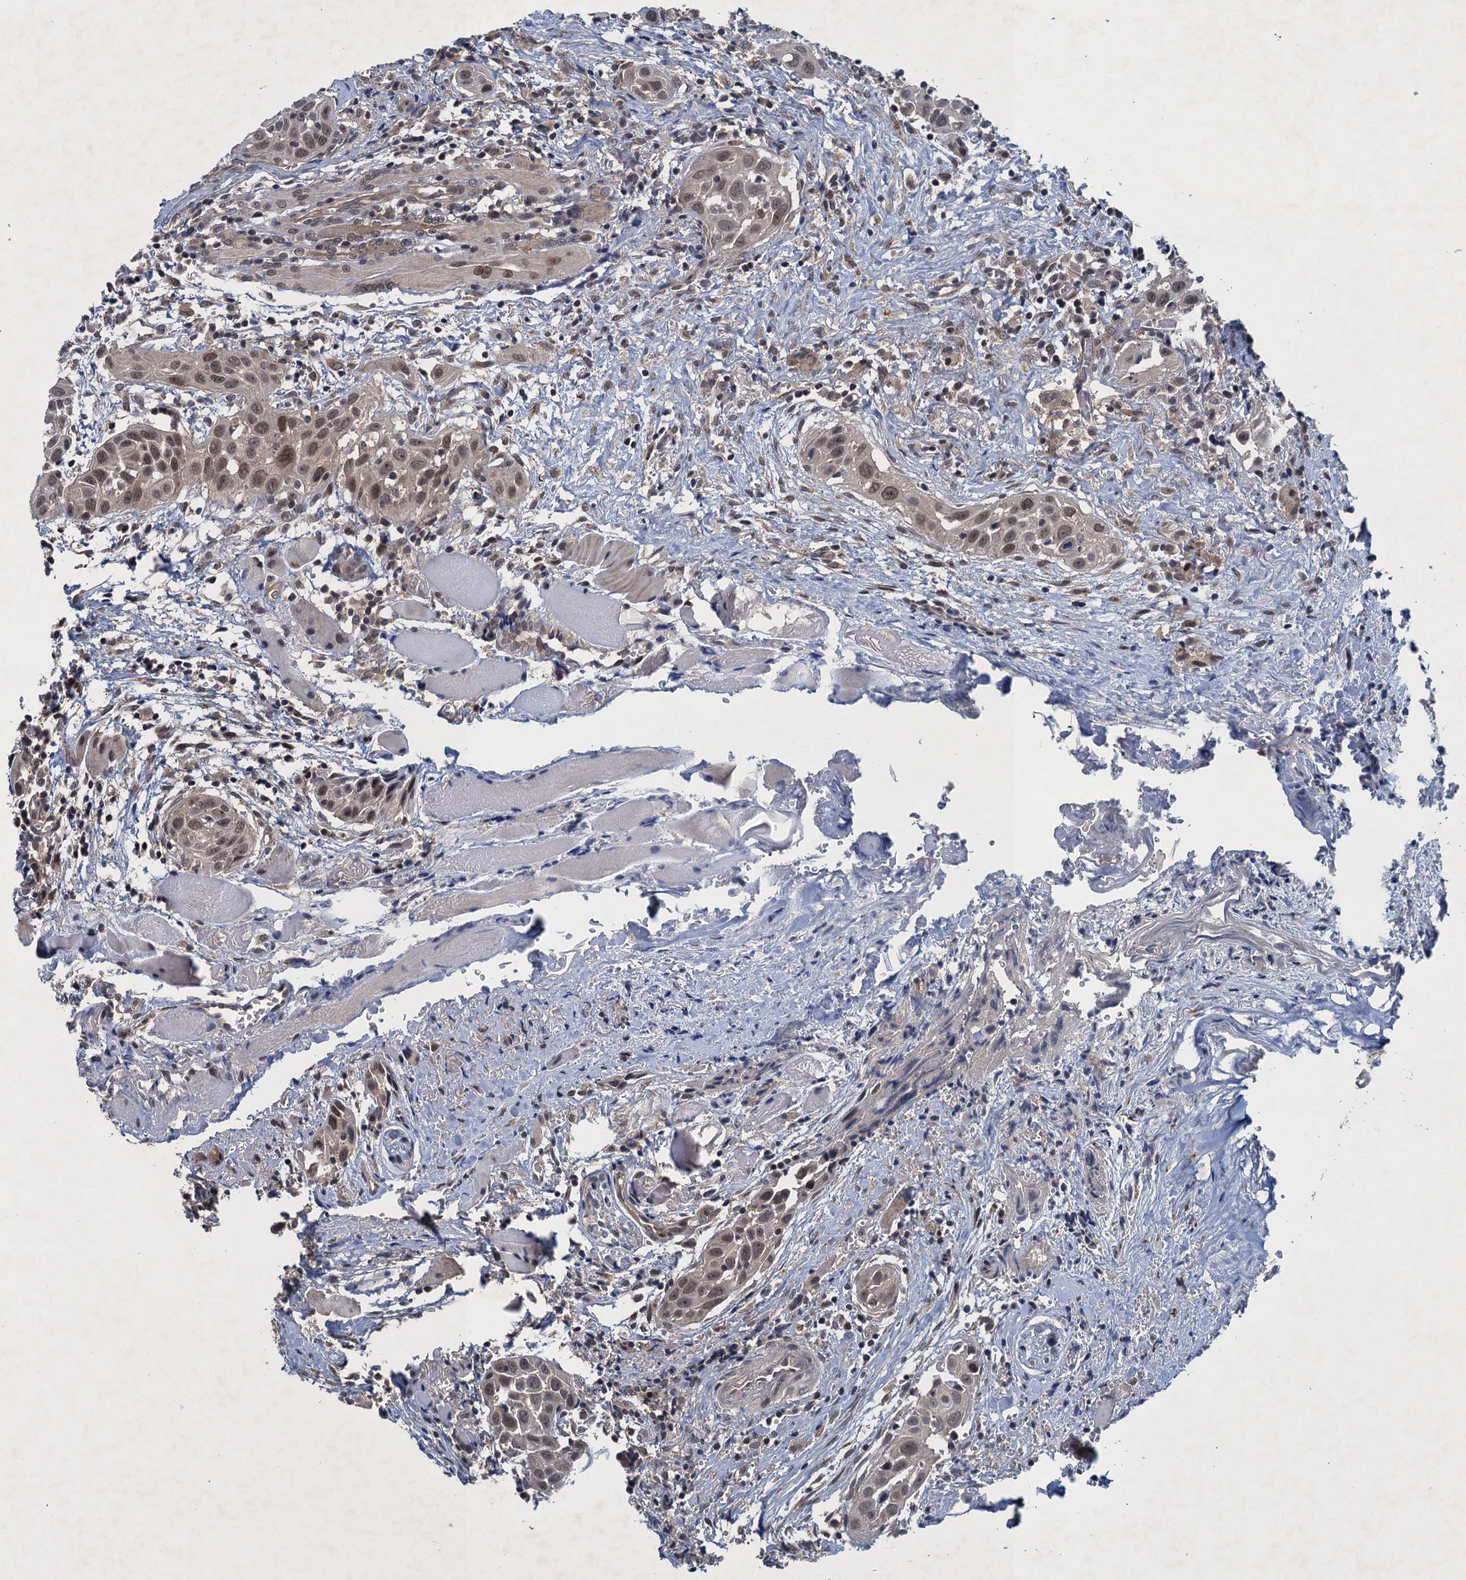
{"staining": {"intensity": "moderate", "quantity": ">75%", "location": "nuclear"}, "tissue": "head and neck cancer", "cell_type": "Tumor cells", "image_type": "cancer", "snomed": [{"axis": "morphology", "description": "Squamous cell carcinoma, NOS"}, {"axis": "topography", "description": "Oral tissue"}, {"axis": "topography", "description": "Head-Neck"}], "caption": "Brown immunohistochemical staining in head and neck cancer reveals moderate nuclear staining in about >75% of tumor cells.", "gene": "RNF165", "patient": {"sex": "female", "age": 50}}